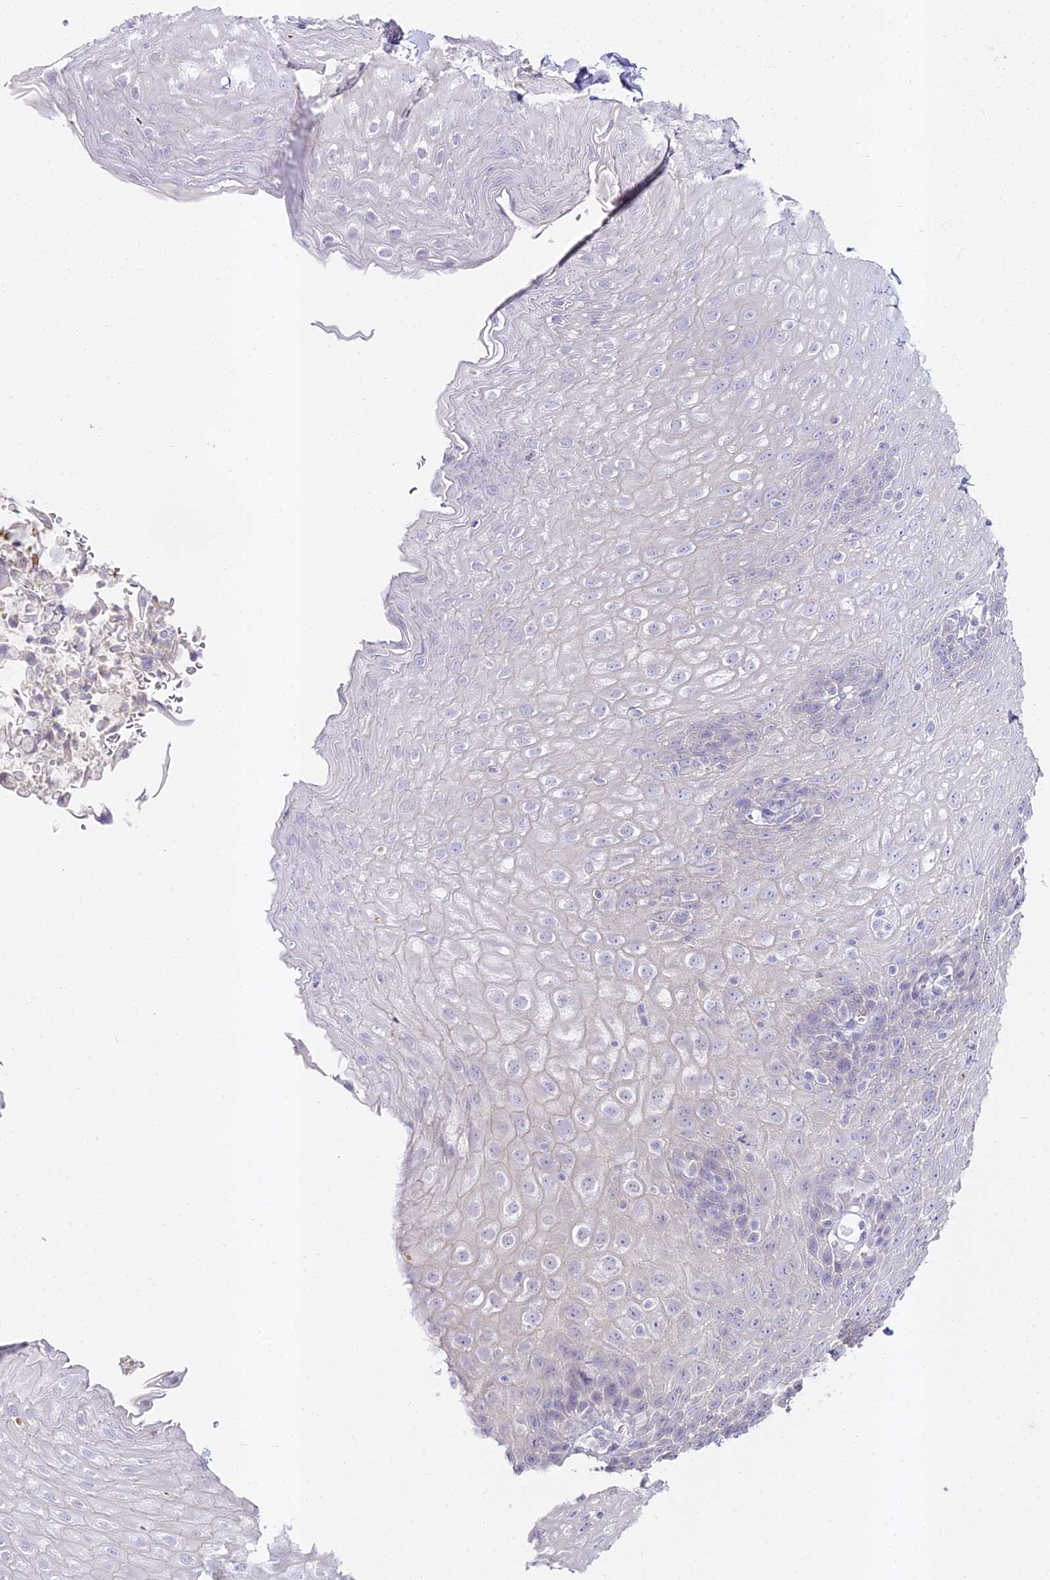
{"staining": {"intensity": "negative", "quantity": "none", "location": "none"}, "tissue": "esophagus", "cell_type": "Squamous epithelial cells", "image_type": "normal", "snomed": [{"axis": "morphology", "description": "Normal tissue, NOS"}, {"axis": "topography", "description": "Esophagus"}], "caption": "Immunohistochemistry (IHC) image of normal esophagus stained for a protein (brown), which demonstrates no expression in squamous epithelial cells.", "gene": "ALPG", "patient": {"sex": "female", "age": 61}}